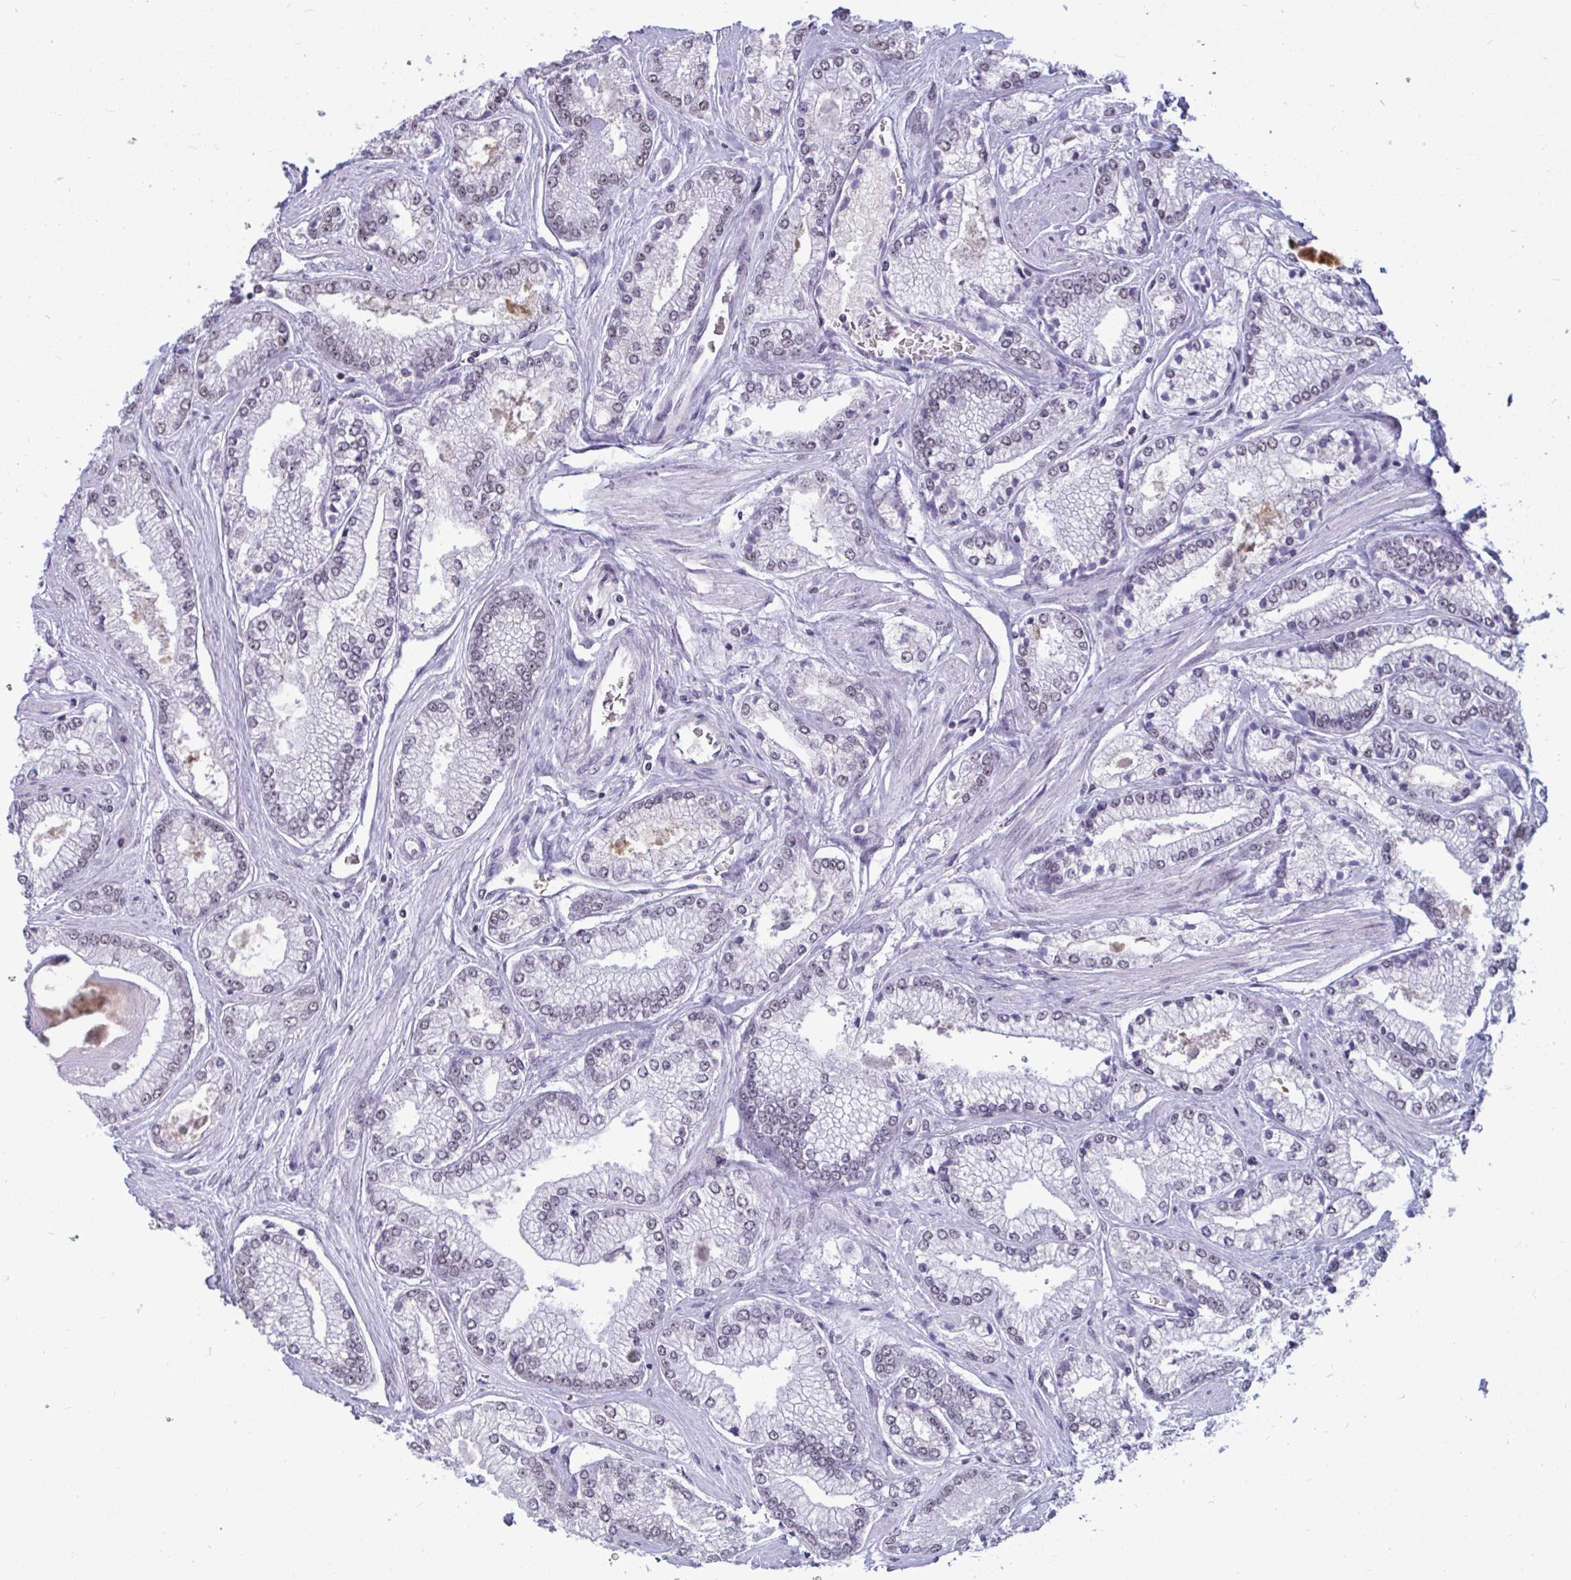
{"staining": {"intensity": "weak", "quantity": "<25%", "location": "nuclear"}, "tissue": "prostate cancer", "cell_type": "Tumor cells", "image_type": "cancer", "snomed": [{"axis": "morphology", "description": "Adenocarcinoma, Low grade"}, {"axis": "topography", "description": "Prostate"}], "caption": "Tumor cells show no significant protein positivity in prostate cancer.", "gene": "PUF60", "patient": {"sex": "male", "age": 67}}